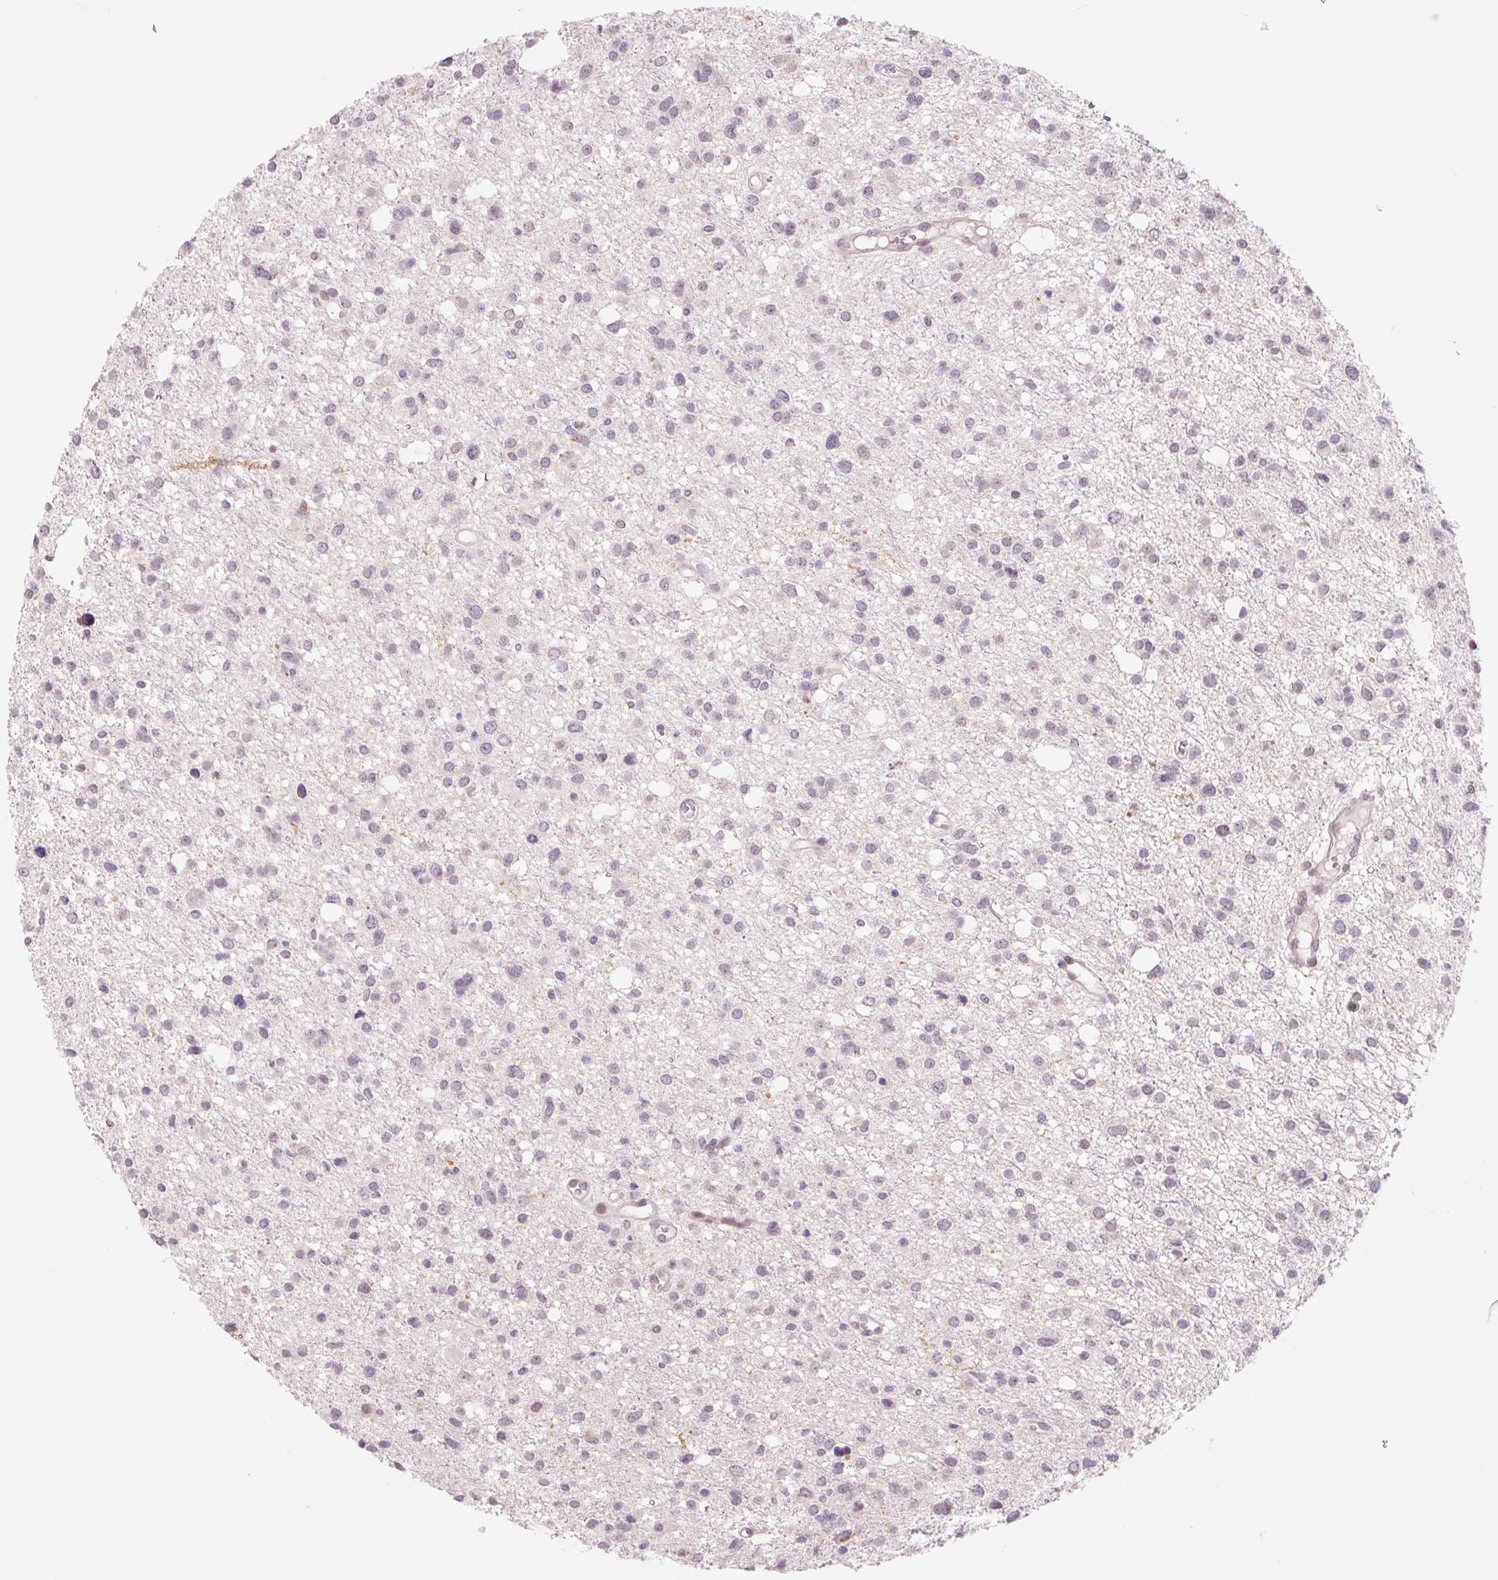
{"staining": {"intensity": "negative", "quantity": "none", "location": "none"}, "tissue": "glioma", "cell_type": "Tumor cells", "image_type": "cancer", "snomed": [{"axis": "morphology", "description": "Glioma, malignant, High grade"}, {"axis": "topography", "description": "Brain"}], "caption": "Immunohistochemical staining of human glioma shows no significant positivity in tumor cells. Nuclei are stained in blue.", "gene": "ARHGAP32", "patient": {"sex": "male", "age": 23}}